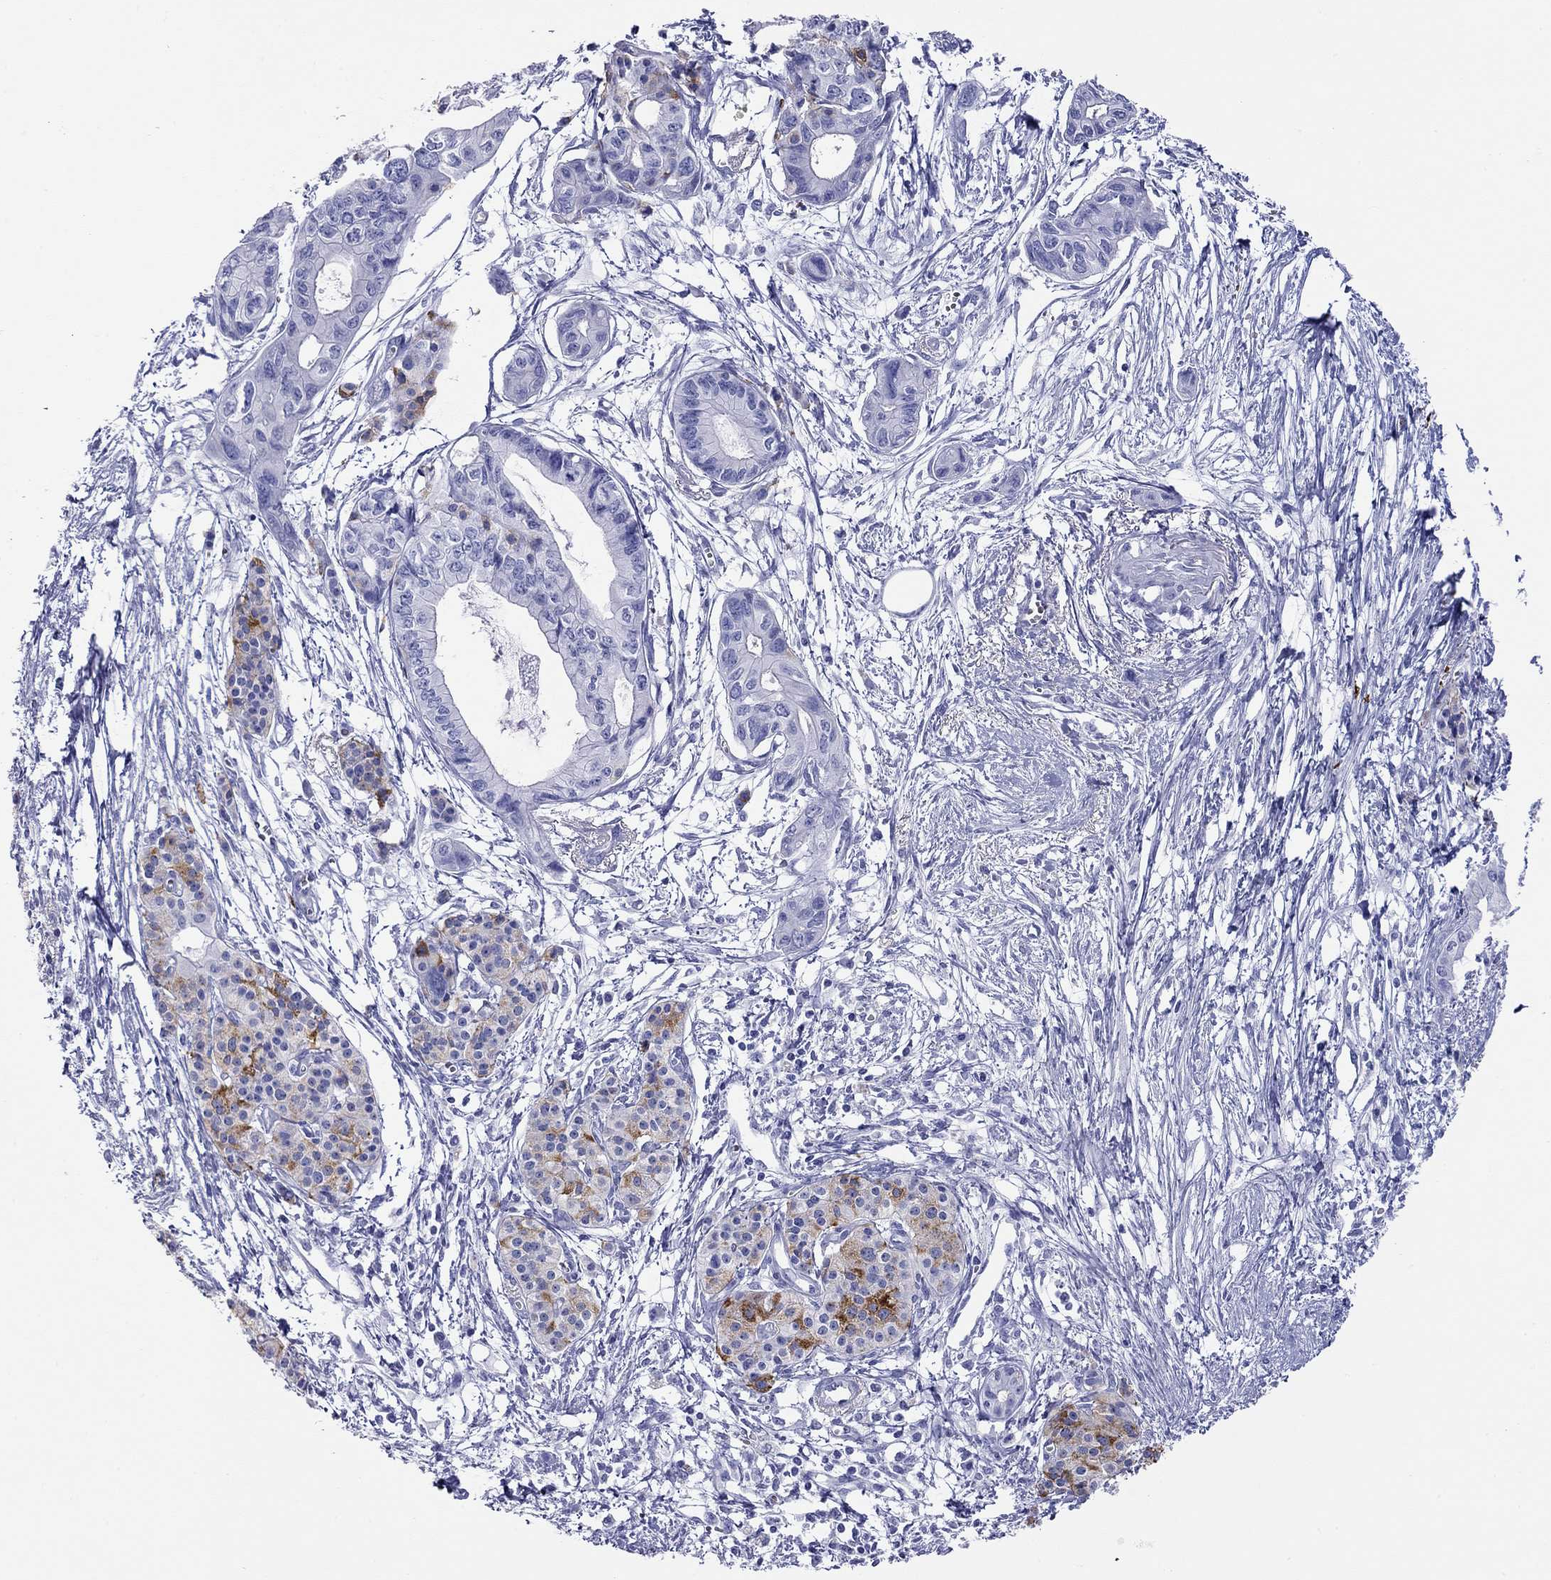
{"staining": {"intensity": "negative", "quantity": "none", "location": "none"}, "tissue": "pancreatic cancer", "cell_type": "Tumor cells", "image_type": "cancer", "snomed": [{"axis": "morphology", "description": "Adenocarcinoma, NOS"}, {"axis": "topography", "description": "Pancreas"}], "caption": "The micrograph shows no staining of tumor cells in adenocarcinoma (pancreatic).", "gene": "PTPRN", "patient": {"sex": "female", "age": 76}}